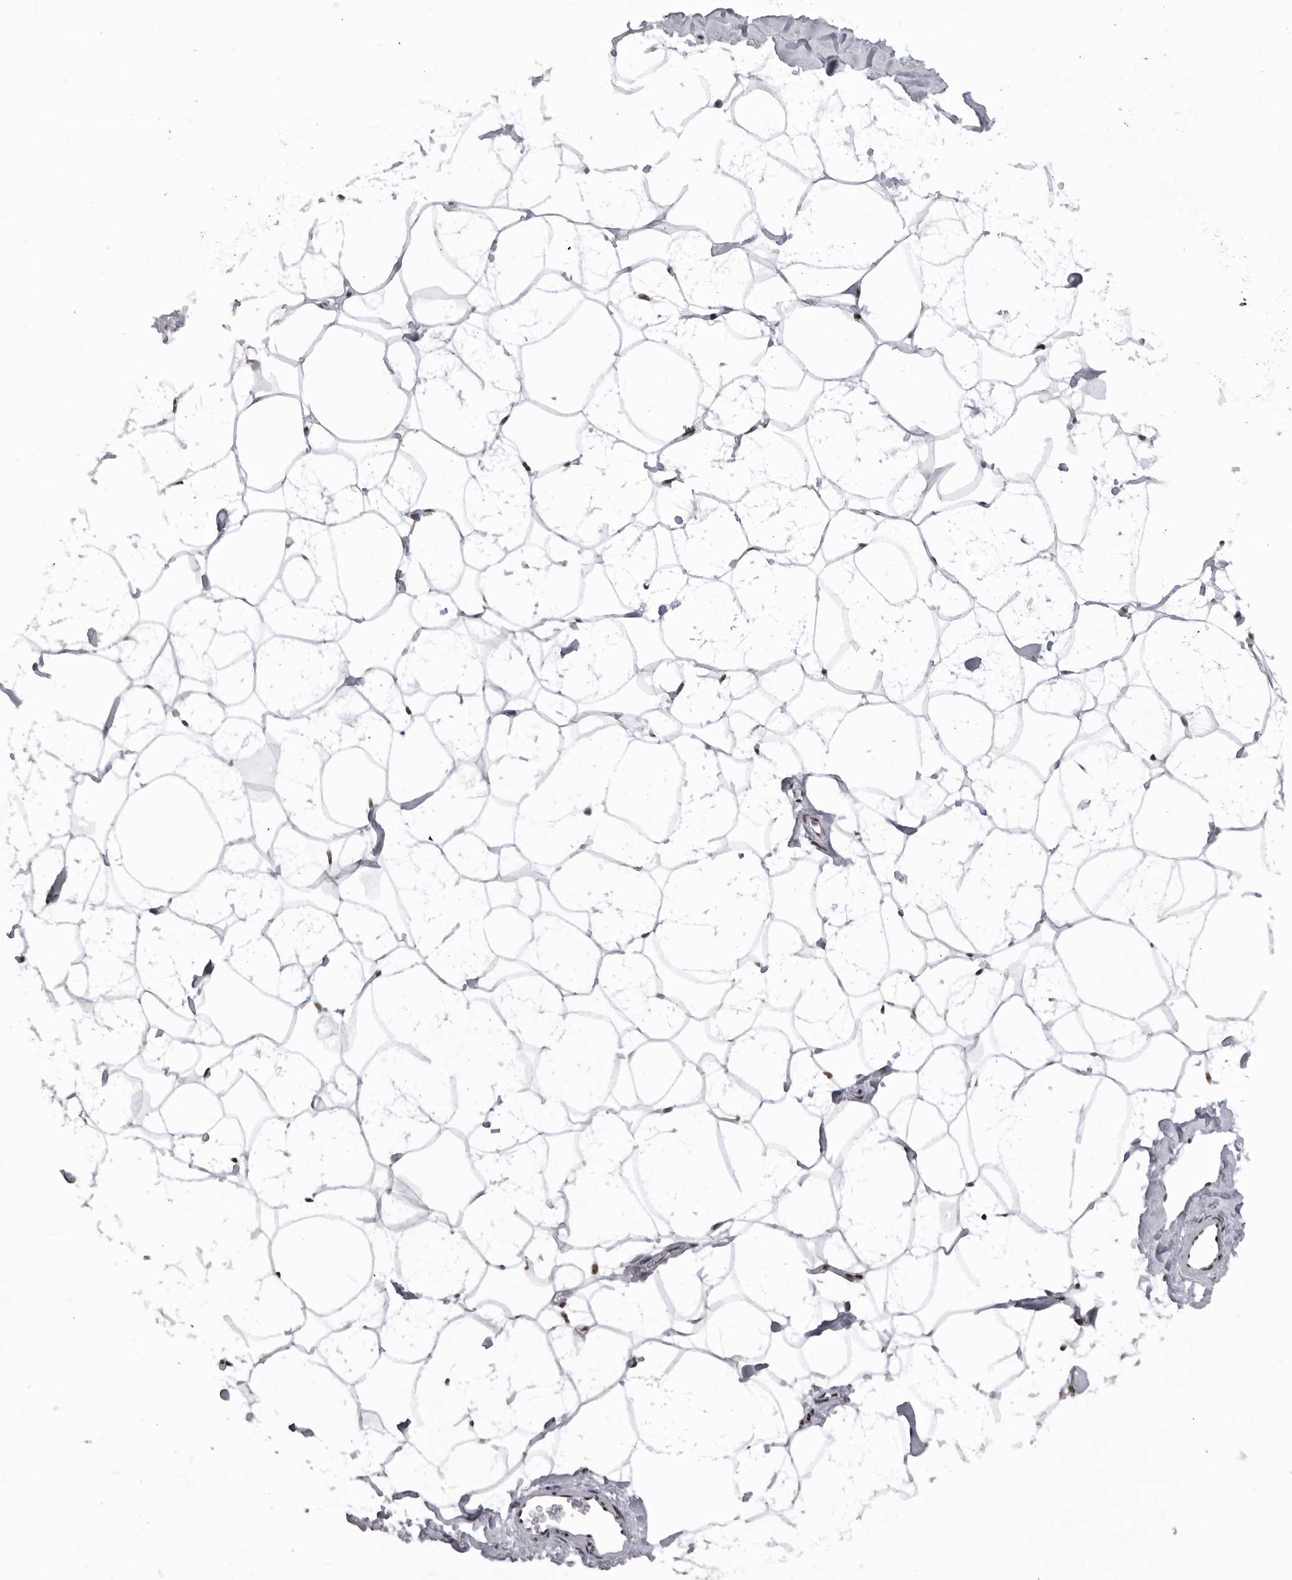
{"staining": {"intensity": "moderate", "quantity": ">75%", "location": "nuclear"}, "tissue": "adipose tissue", "cell_type": "Adipocytes", "image_type": "normal", "snomed": [{"axis": "morphology", "description": "Normal tissue, NOS"}, {"axis": "morphology", "description": "Fibrosis, NOS"}, {"axis": "topography", "description": "Breast"}, {"axis": "topography", "description": "Adipose tissue"}], "caption": "This photomicrograph exhibits immunohistochemistry staining of benign human adipose tissue, with medium moderate nuclear expression in about >75% of adipocytes.", "gene": "DHX9", "patient": {"sex": "female", "age": 39}}